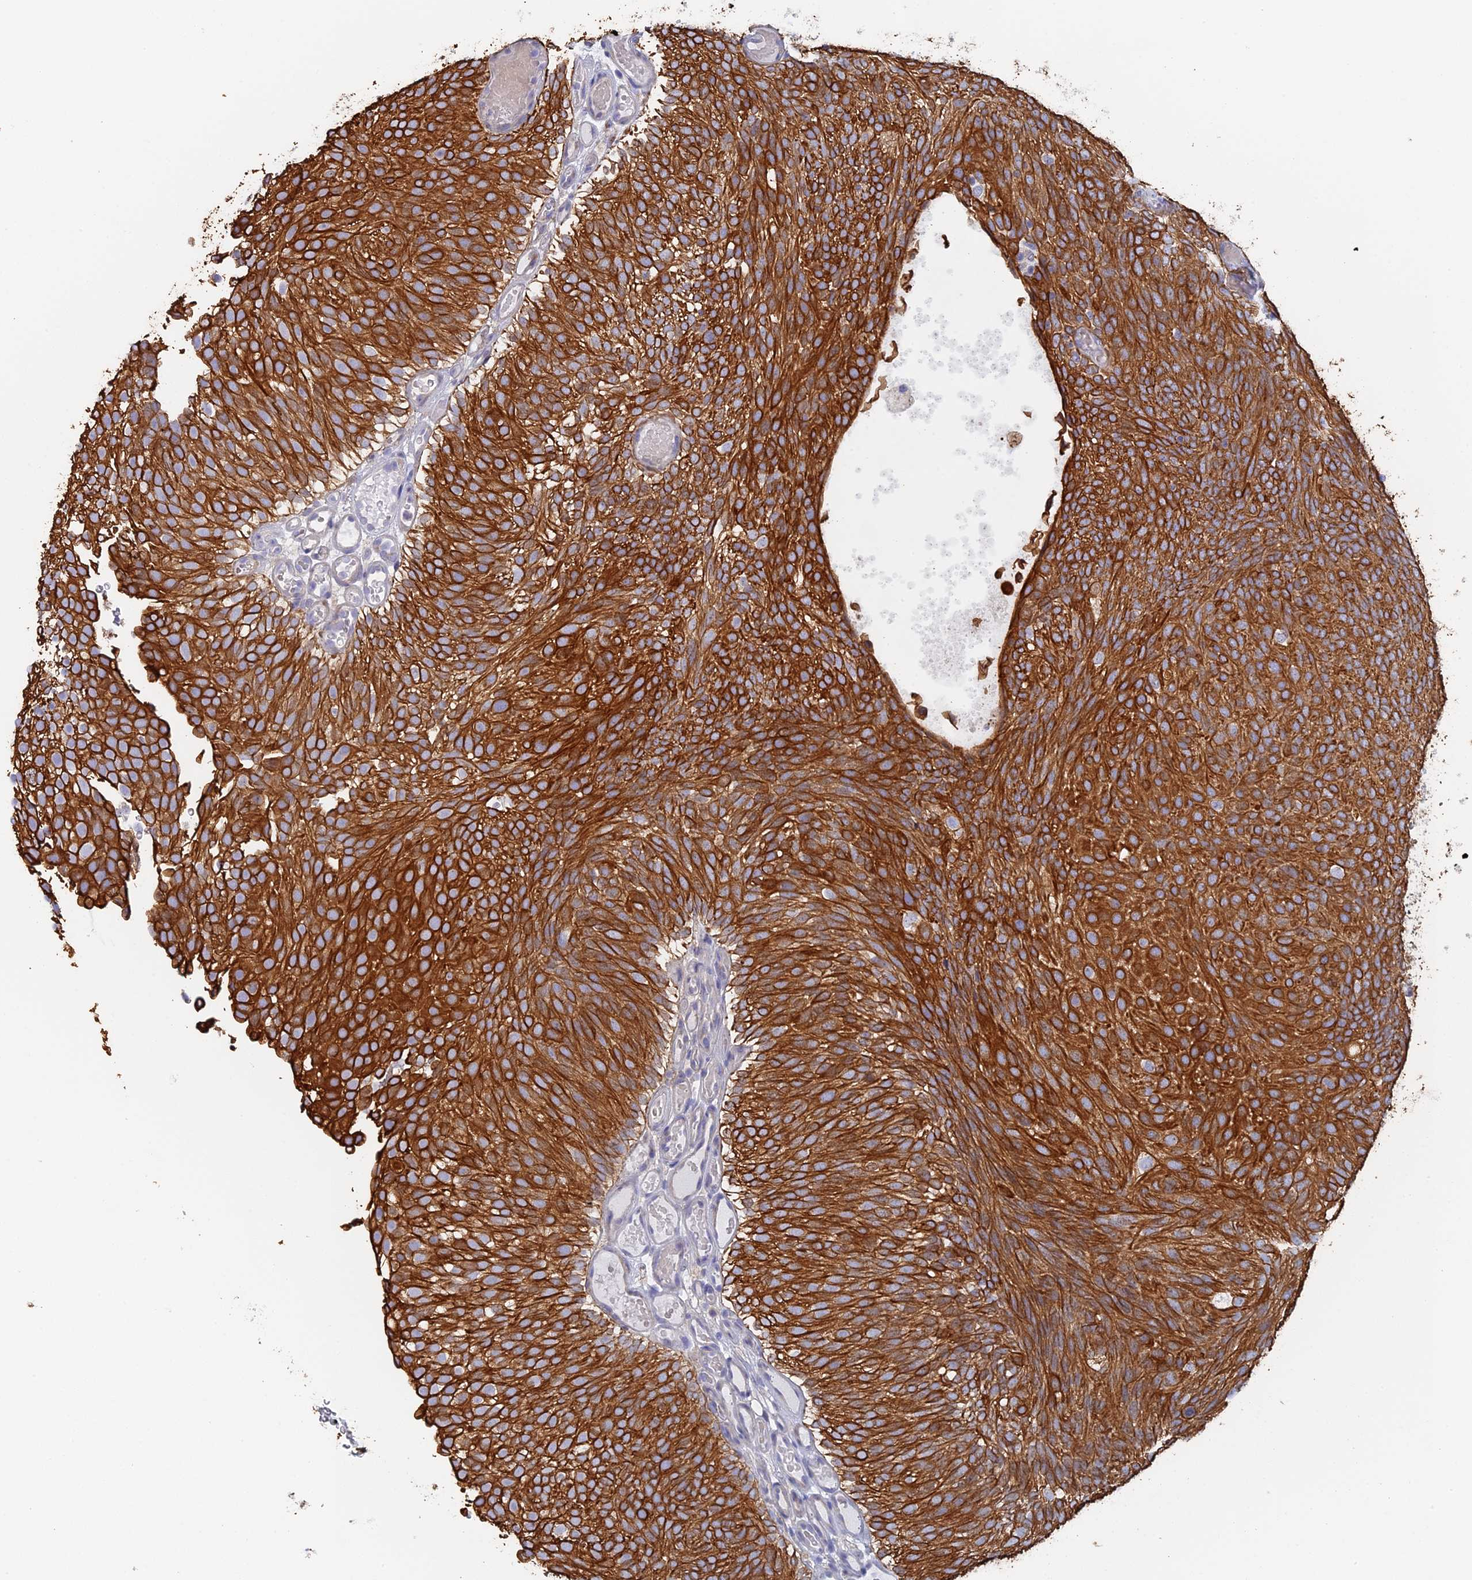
{"staining": {"intensity": "strong", "quantity": ">75%", "location": "cytoplasmic/membranous"}, "tissue": "urothelial cancer", "cell_type": "Tumor cells", "image_type": "cancer", "snomed": [{"axis": "morphology", "description": "Urothelial carcinoma, Low grade"}, {"axis": "topography", "description": "Urinary bladder"}], "caption": "A brown stain shows strong cytoplasmic/membranous staining of a protein in urothelial cancer tumor cells.", "gene": "SRFBP1", "patient": {"sex": "male", "age": 78}}